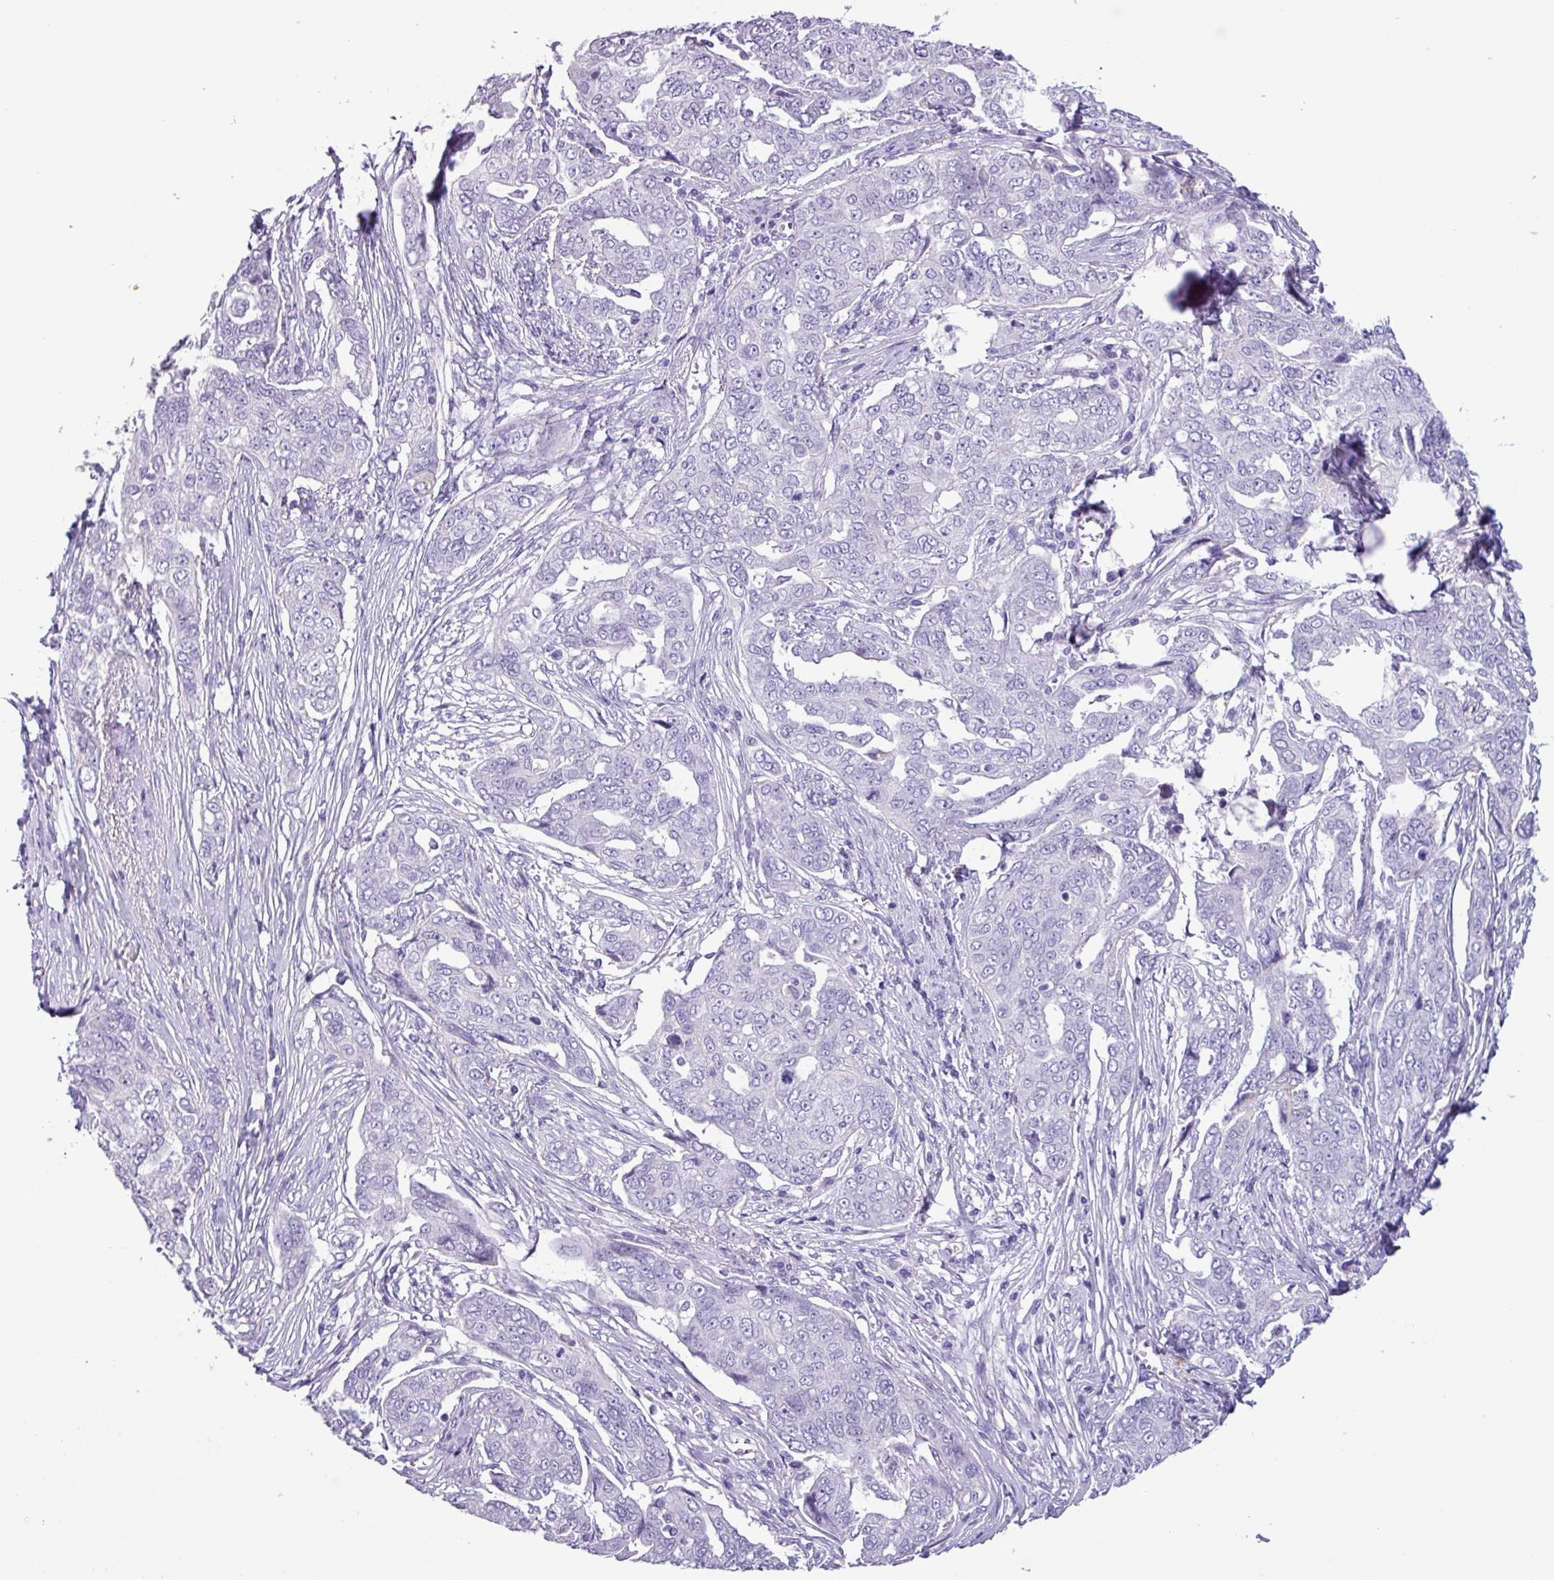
{"staining": {"intensity": "negative", "quantity": "none", "location": "none"}, "tissue": "ovarian cancer", "cell_type": "Tumor cells", "image_type": "cancer", "snomed": [{"axis": "morphology", "description": "Carcinoma, endometroid"}, {"axis": "topography", "description": "Ovary"}], "caption": "This image is of ovarian cancer stained with immunohistochemistry (IHC) to label a protein in brown with the nuclei are counter-stained blue. There is no expression in tumor cells.", "gene": "AGO3", "patient": {"sex": "female", "age": 70}}